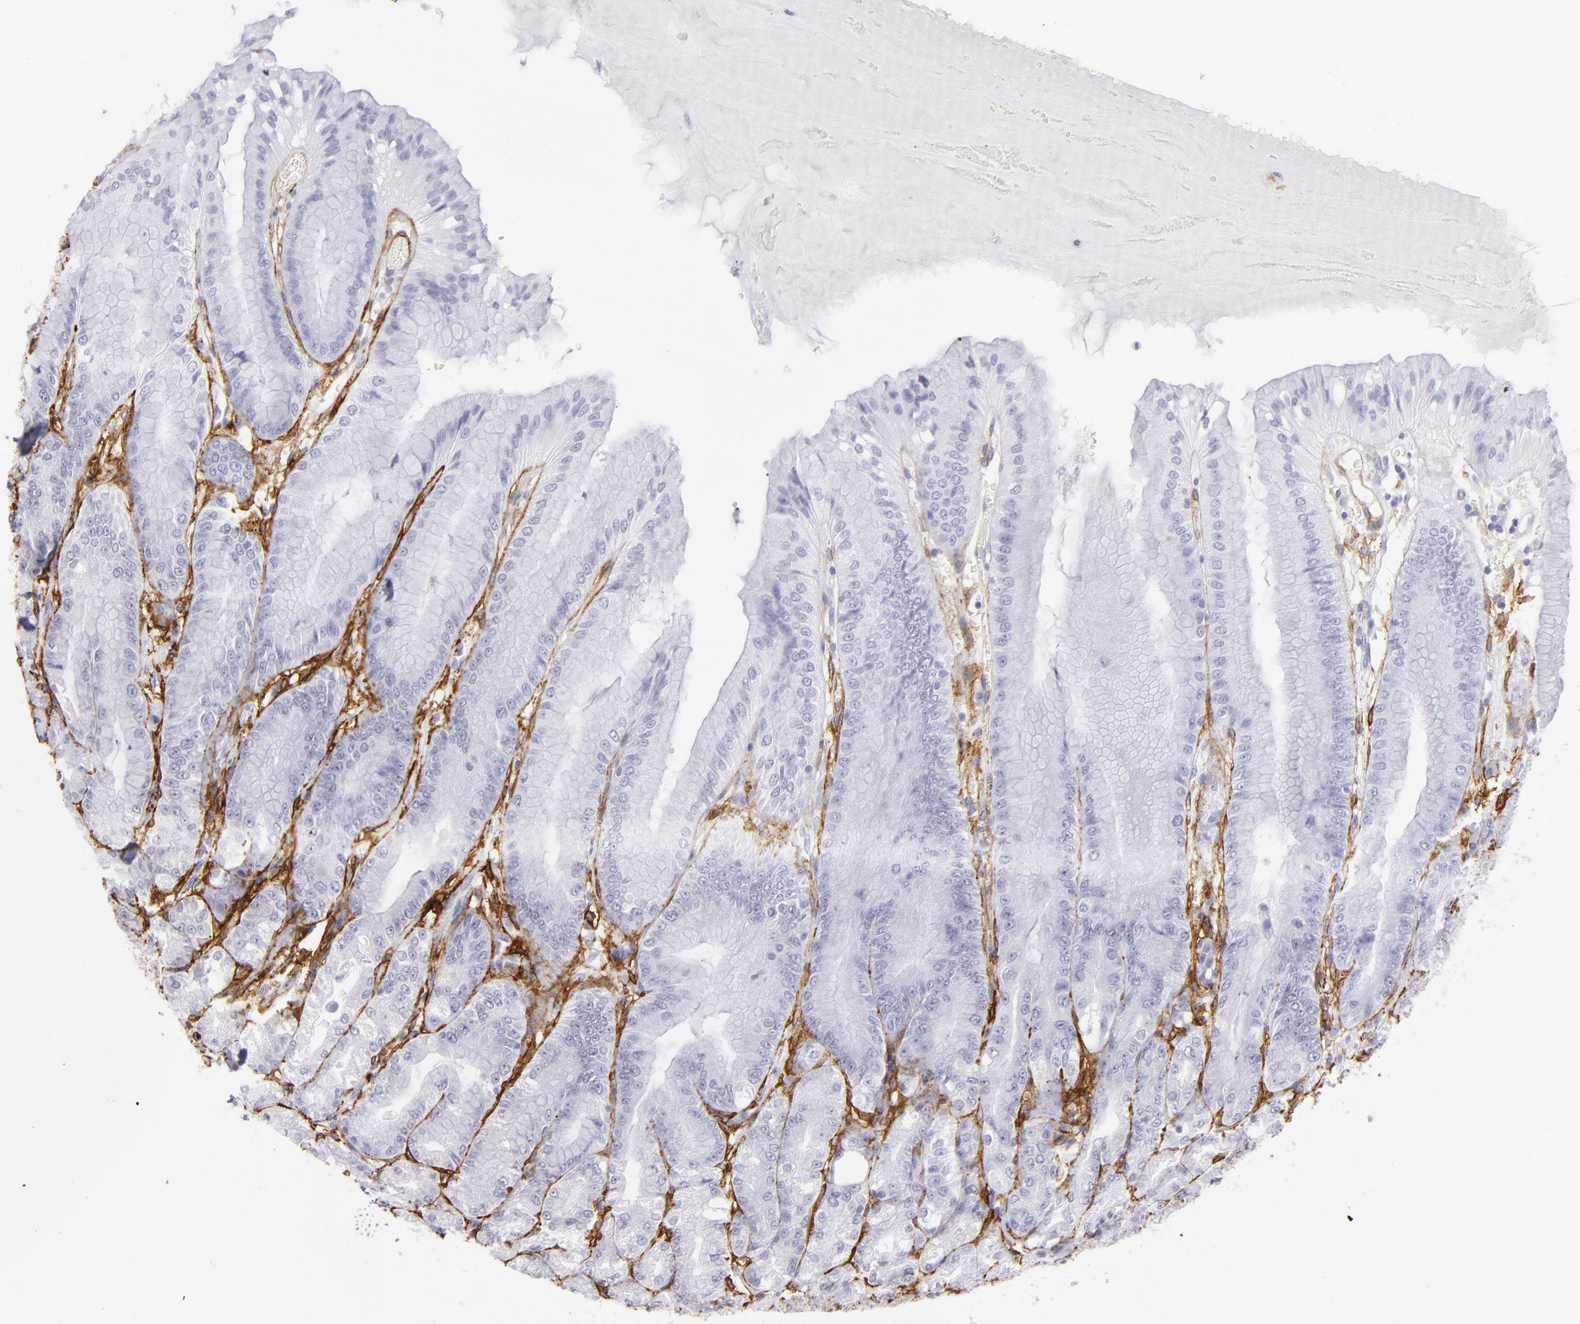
{"staining": {"intensity": "negative", "quantity": "none", "location": "none"}, "tissue": "stomach", "cell_type": "Glandular cells", "image_type": "normal", "snomed": [{"axis": "morphology", "description": "Normal tissue, NOS"}, {"axis": "topography", "description": "Stomach, lower"}], "caption": "DAB (3,3'-diaminobenzidine) immunohistochemical staining of normal human stomach shows no significant positivity in glandular cells.", "gene": "THBD", "patient": {"sex": "male", "age": 71}}